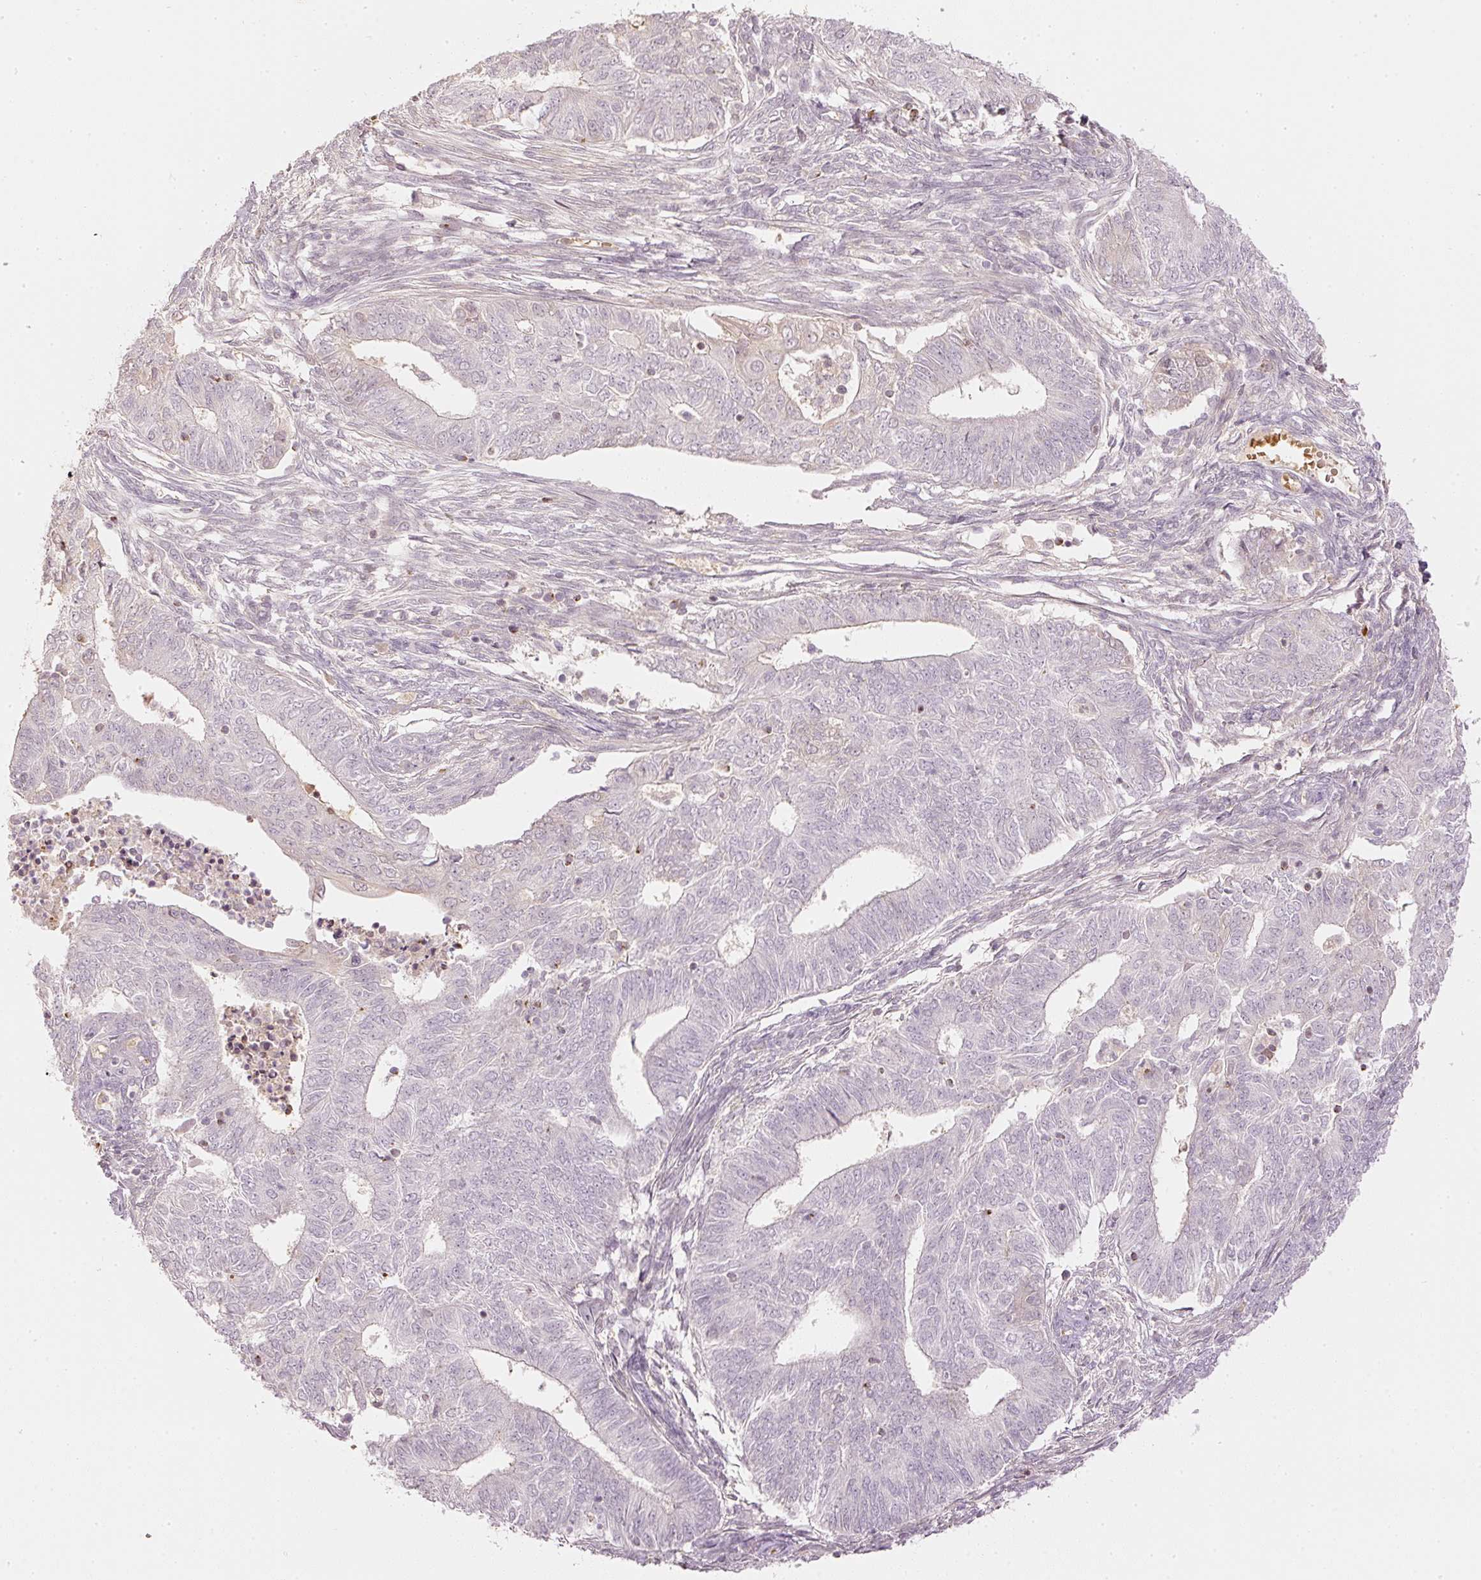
{"staining": {"intensity": "negative", "quantity": "none", "location": "none"}, "tissue": "endometrial cancer", "cell_type": "Tumor cells", "image_type": "cancer", "snomed": [{"axis": "morphology", "description": "Adenocarcinoma, NOS"}, {"axis": "topography", "description": "Endometrium"}], "caption": "Immunohistochemical staining of adenocarcinoma (endometrial) reveals no significant staining in tumor cells.", "gene": "GZMA", "patient": {"sex": "female", "age": 62}}